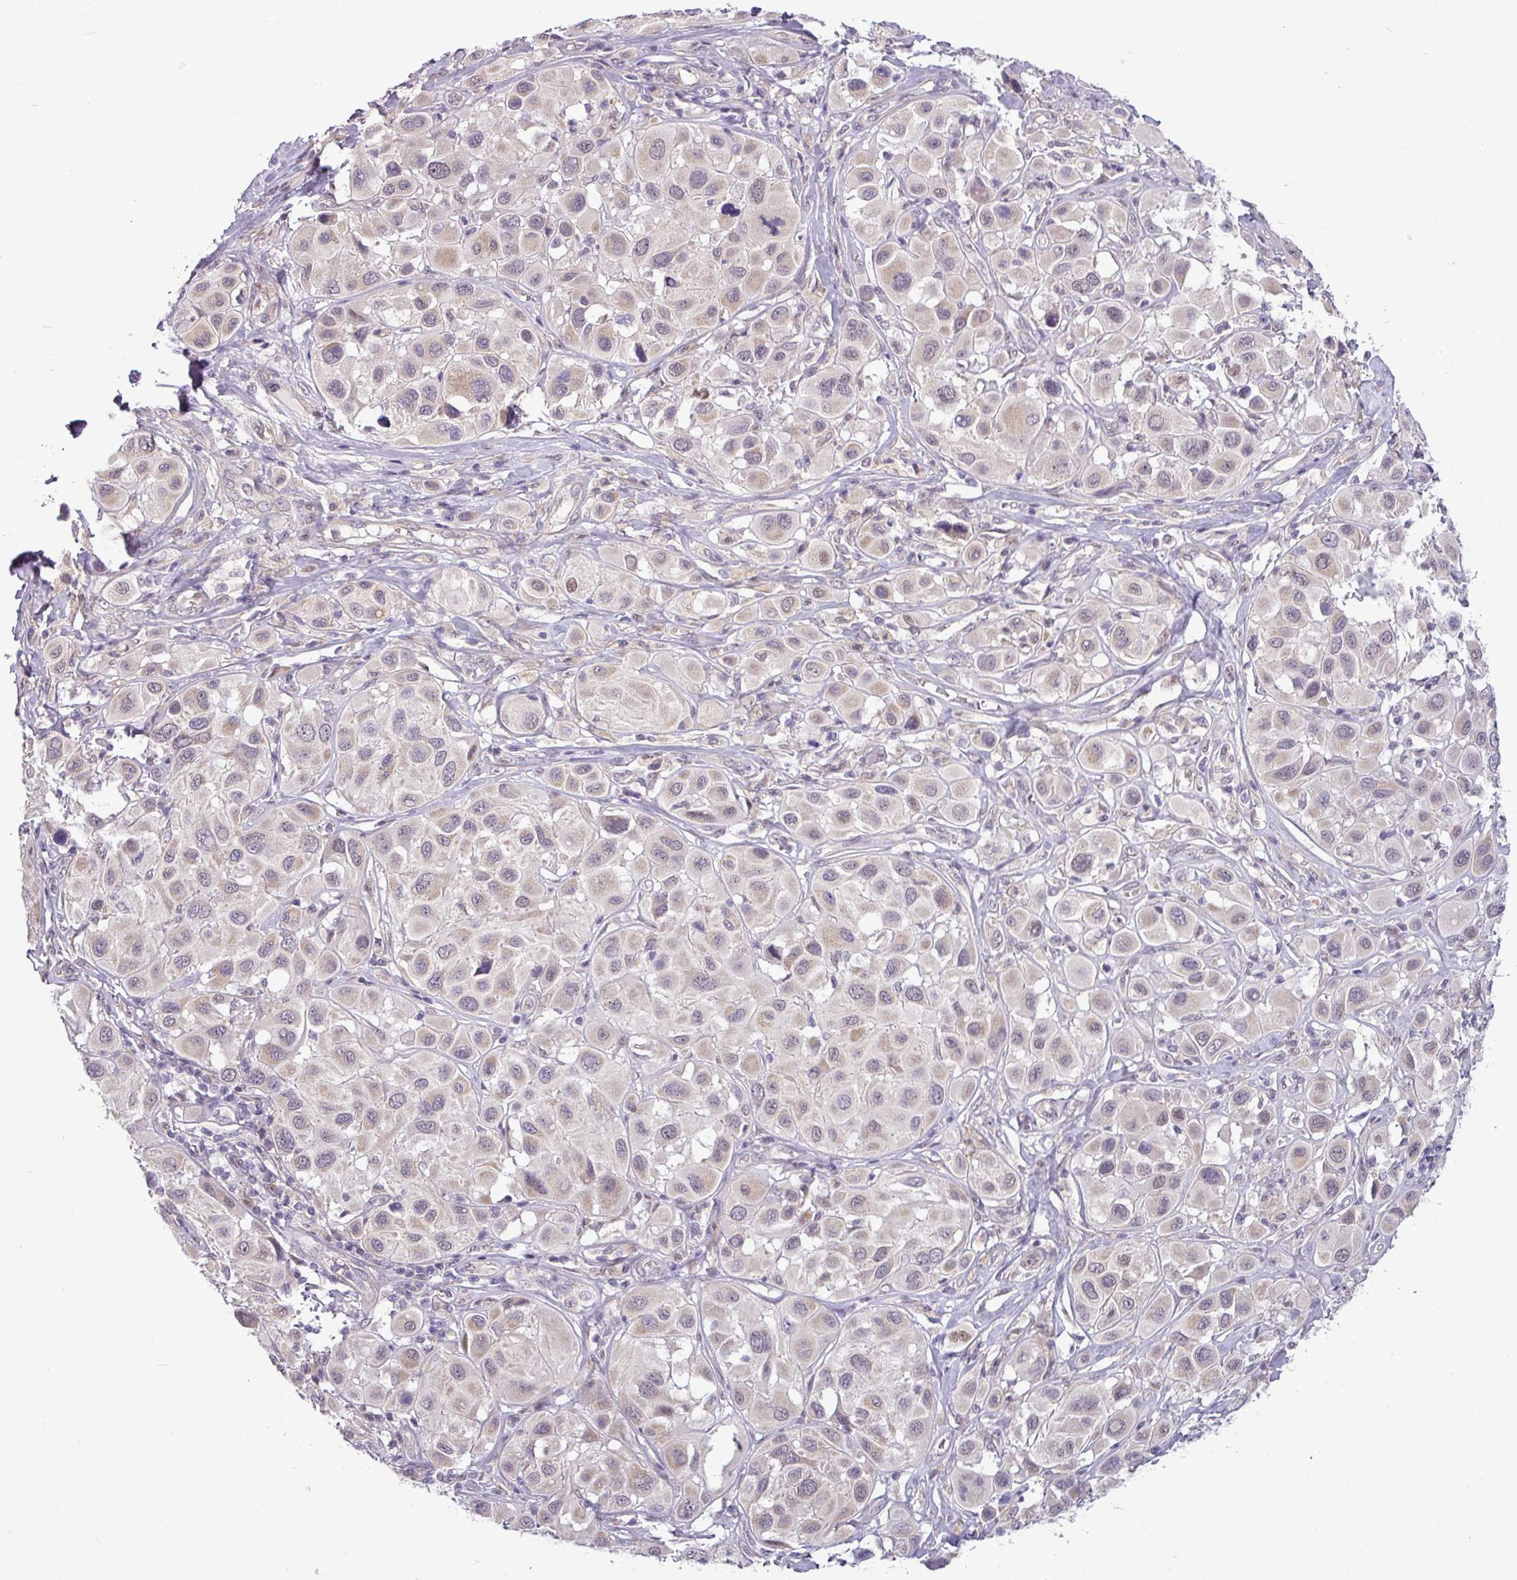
{"staining": {"intensity": "weak", "quantity": "<25%", "location": "cytoplasmic/membranous,nuclear"}, "tissue": "melanoma", "cell_type": "Tumor cells", "image_type": "cancer", "snomed": [{"axis": "morphology", "description": "Malignant melanoma, Metastatic site"}, {"axis": "topography", "description": "Skin"}], "caption": "Immunohistochemistry photomicrograph of human melanoma stained for a protein (brown), which exhibits no staining in tumor cells.", "gene": "ZNF217", "patient": {"sex": "male", "age": 41}}